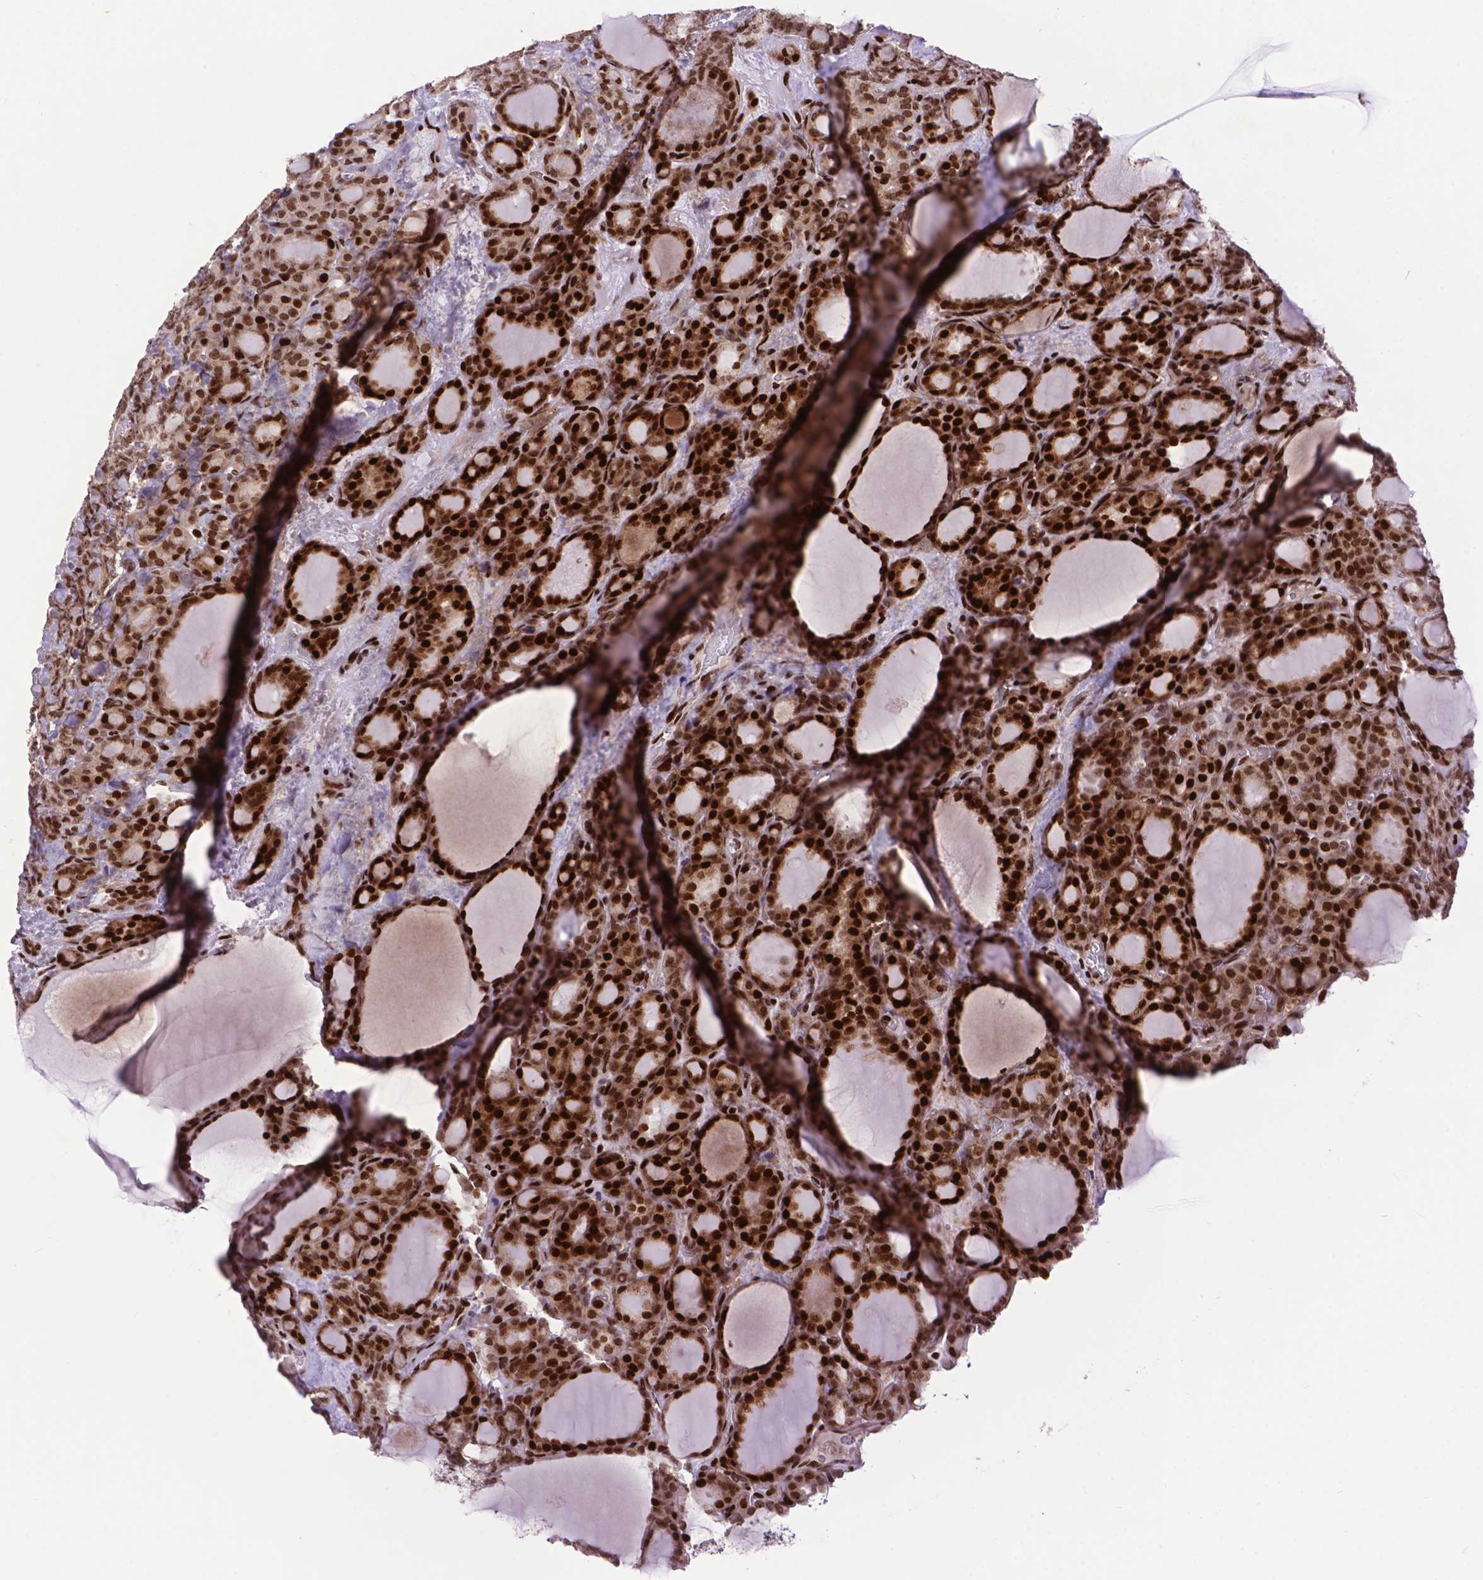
{"staining": {"intensity": "strong", "quantity": ">75%", "location": "cytoplasmic/membranous,nuclear"}, "tissue": "thyroid cancer", "cell_type": "Tumor cells", "image_type": "cancer", "snomed": [{"axis": "morphology", "description": "Normal tissue, NOS"}, {"axis": "morphology", "description": "Follicular adenoma carcinoma, NOS"}, {"axis": "topography", "description": "Thyroid gland"}], "caption": "Immunohistochemical staining of thyroid cancer displays high levels of strong cytoplasmic/membranous and nuclear protein positivity in about >75% of tumor cells.", "gene": "AMER1", "patient": {"sex": "female", "age": 31}}